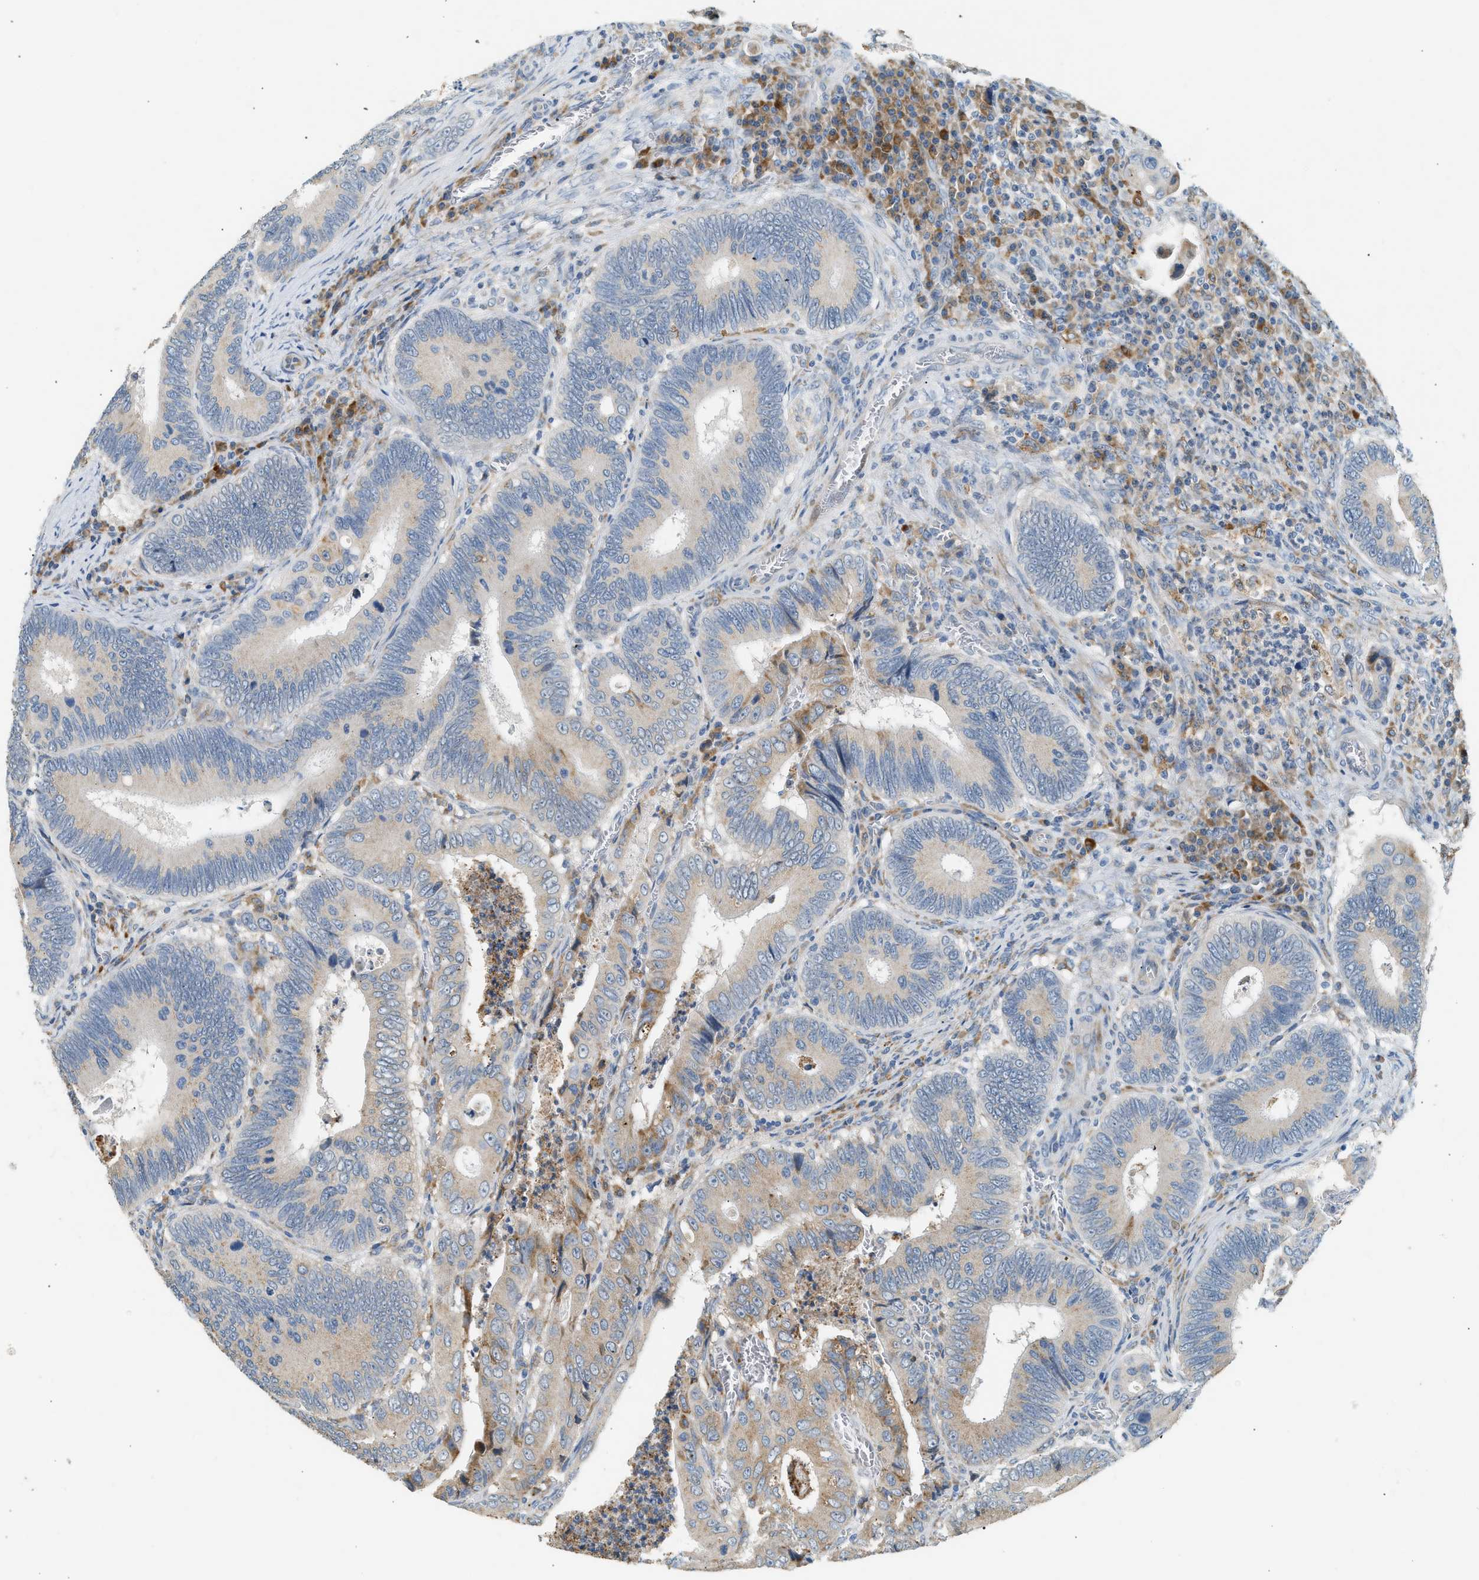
{"staining": {"intensity": "moderate", "quantity": "<25%", "location": "cytoplasmic/membranous"}, "tissue": "colorectal cancer", "cell_type": "Tumor cells", "image_type": "cancer", "snomed": [{"axis": "morphology", "description": "Inflammation, NOS"}, {"axis": "morphology", "description": "Adenocarcinoma, NOS"}, {"axis": "topography", "description": "Colon"}], "caption": "Immunohistochemical staining of human adenocarcinoma (colorectal) demonstrates low levels of moderate cytoplasmic/membranous expression in about <25% of tumor cells. The staining is performed using DAB (3,3'-diaminobenzidine) brown chromogen to label protein expression. The nuclei are counter-stained blue using hematoxylin.", "gene": "CTSB", "patient": {"sex": "male", "age": 72}}